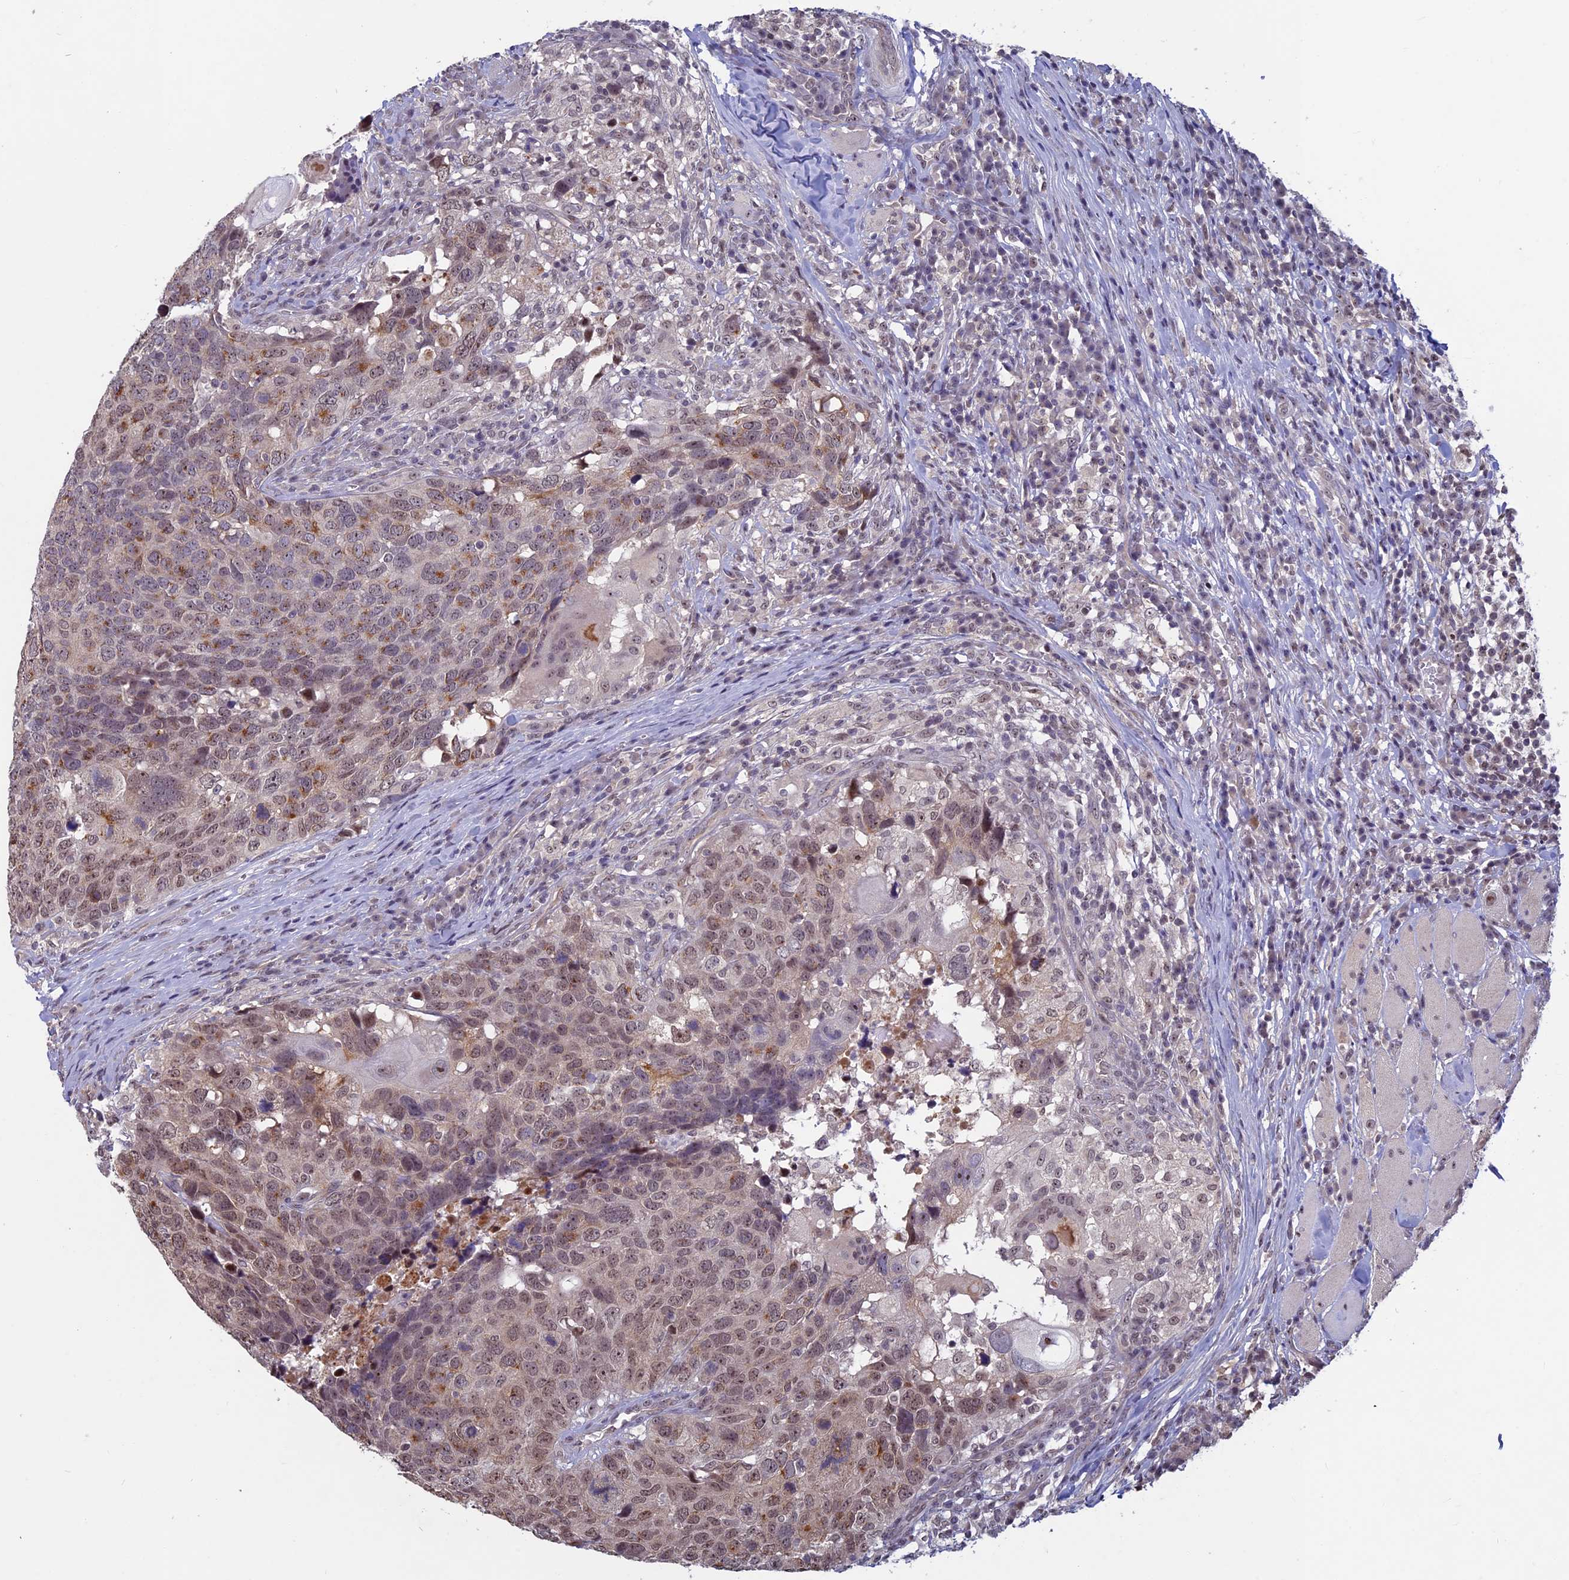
{"staining": {"intensity": "moderate", "quantity": ">75%", "location": "cytoplasmic/membranous,nuclear"}, "tissue": "head and neck cancer", "cell_type": "Tumor cells", "image_type": "cancer", "snomed": [{"axis": "morphology", "description": "Squamous cell carcinoma, NOS"}, {"axis": "topography", "description": "Head-Neck"}], "caption": "Head and neck cancer stained with DAB immunohistochemistry exhibits medium levels of moderate cytoplasmic/membranous and nuclear staining in about >75% of tumor cells.", "gene": "SPIRE1", "patient": {"sex": "male", "age": 66}}